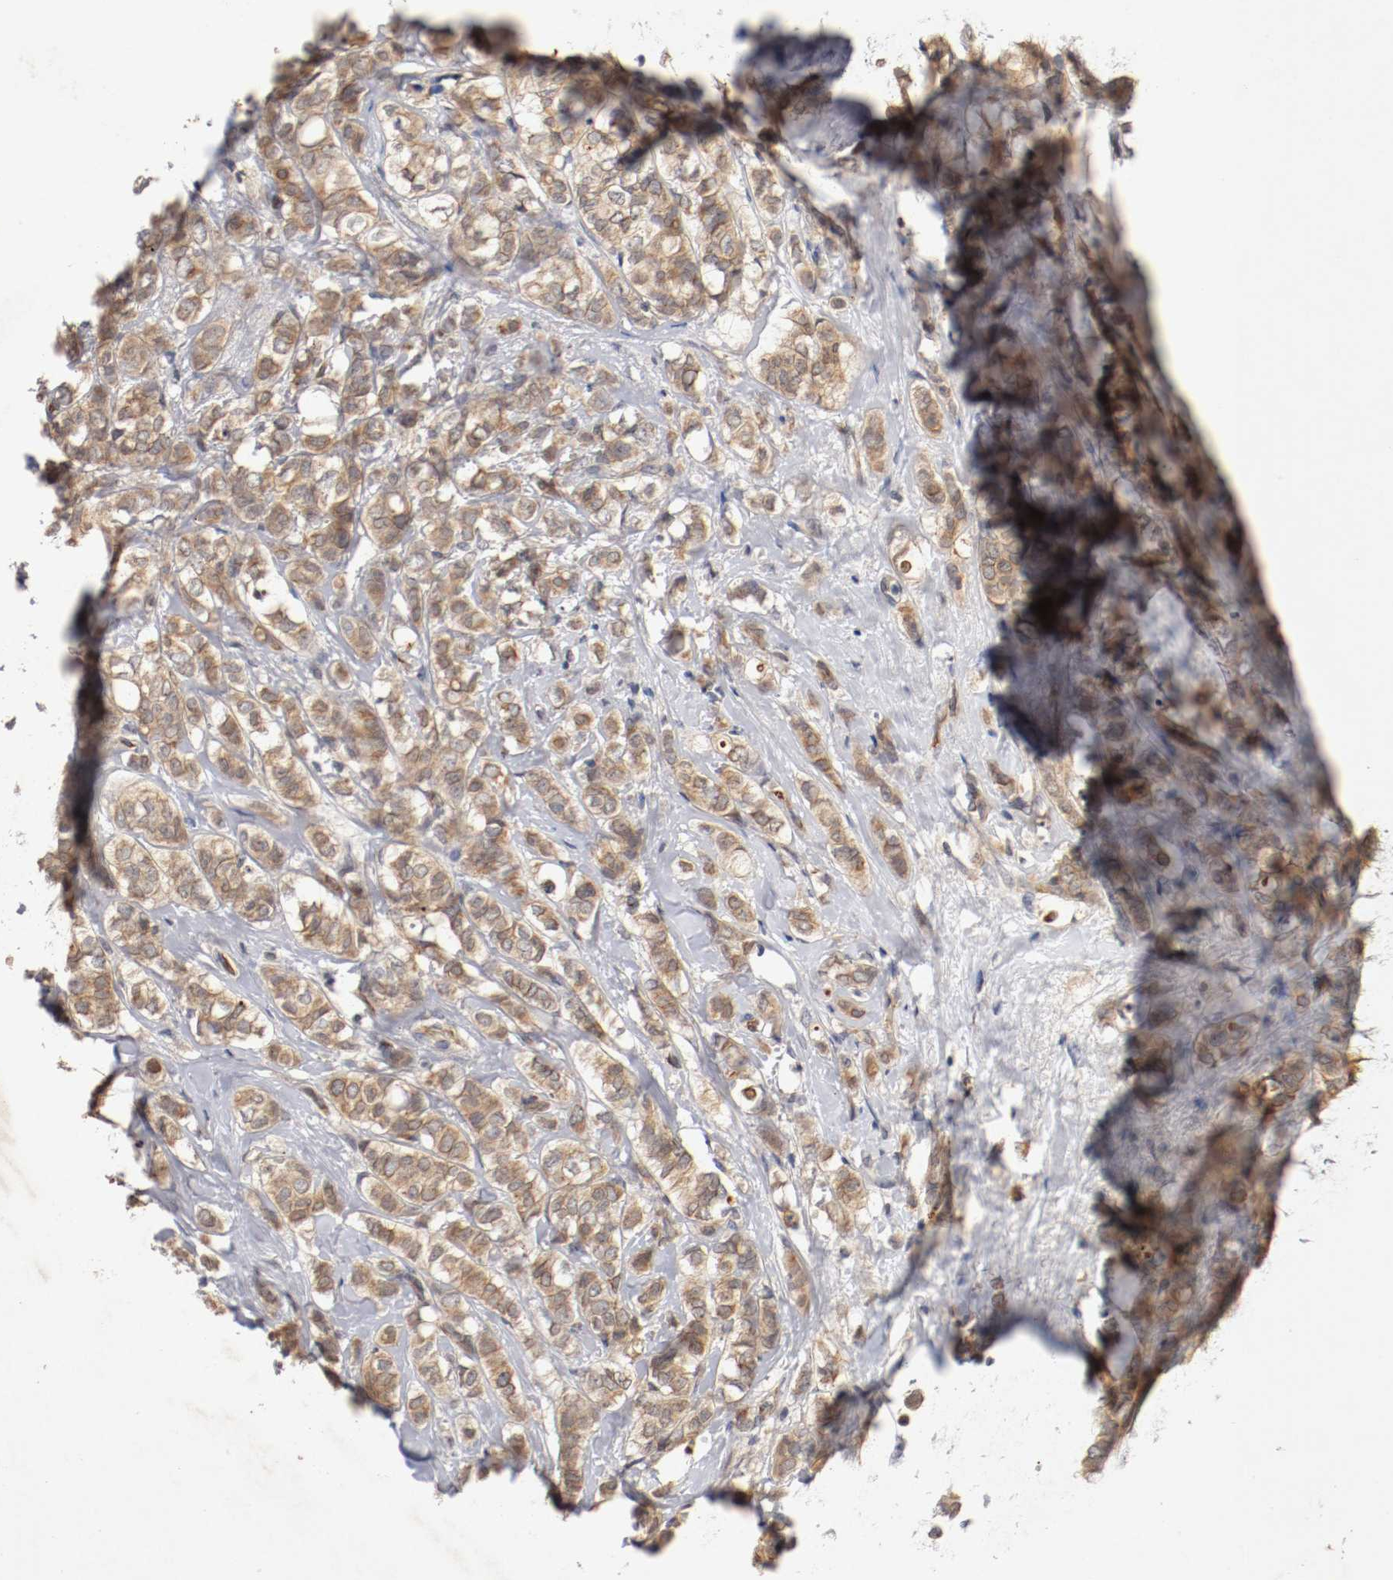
{"staining": {"intensity": "moderate", "quantity": ">75%", "location": "cytoplasmic/membranous"}, "tissue": "breast cancer", "cell_type": "Tumor cells", "image_type": "cancer", "snomed": [{"axis": "morphology", "description": "Lobular carcinoma"}, {"axis": "topography", "description": "Breast"}], "caption": "Moderate cytoplasmic/membranous expression is seen in about >75% of tumor cells in breast cancer.", "gene": "TYK2", "patient": {"sex": "female", "age": 60}}